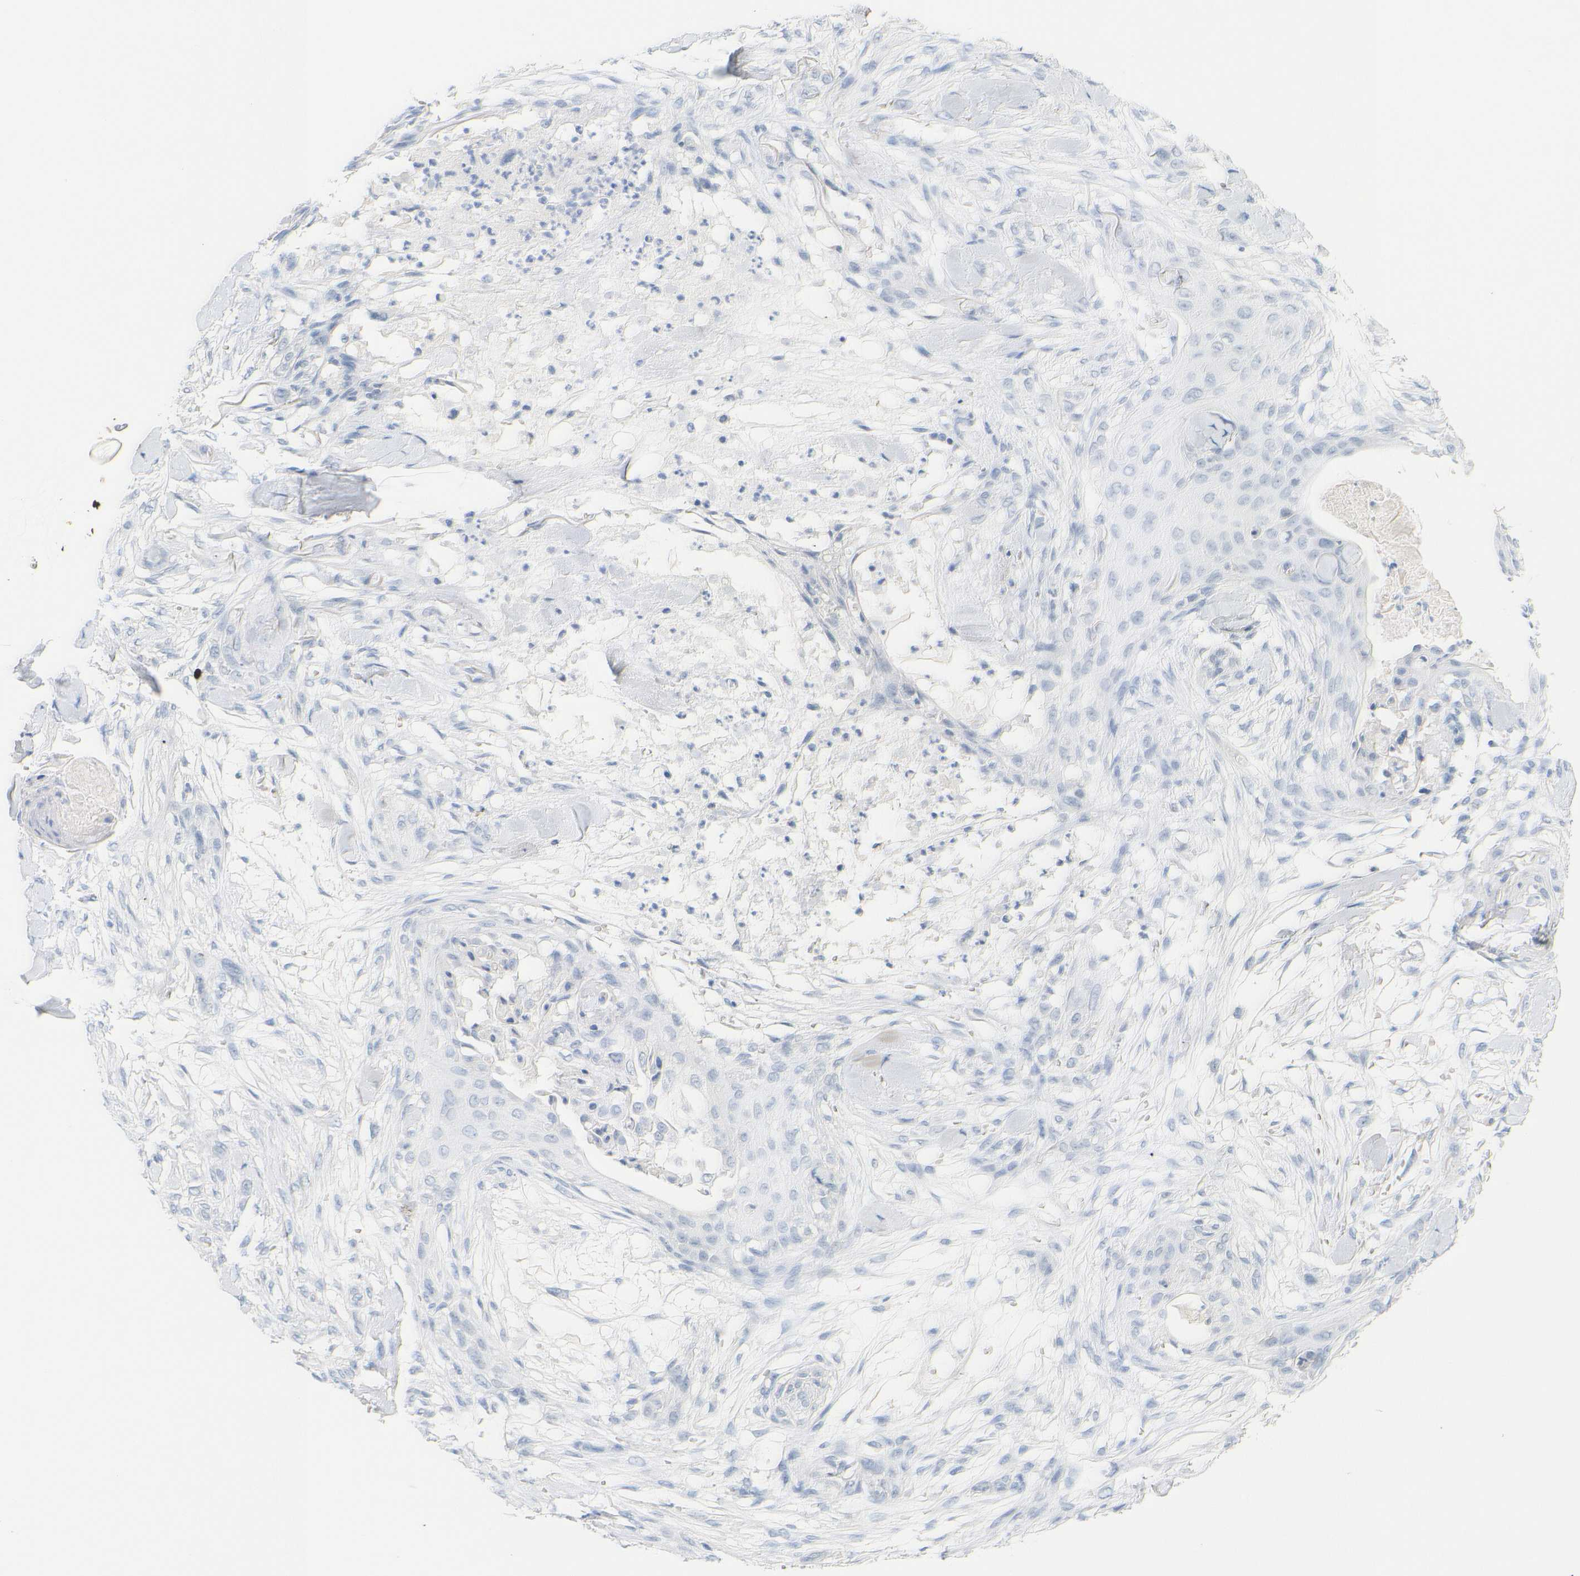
{"staining": {"intensity": "negative", "quantity": "none", "location": "none"}, "tissue": "skin cancer", "cell_type": "Tumor cells", "image_type": "cancer", "snomed": [{"axis": "morphology", "description": "Squamous cell carcinoma, NOS"}, {"axis": "topography", "description": "Skin"}], "caption": "IHC of human skin cancer reveals no staining in tumor cells.", "gene": "OPN1SW", "patient": {"sex": "female", "age": 59}}